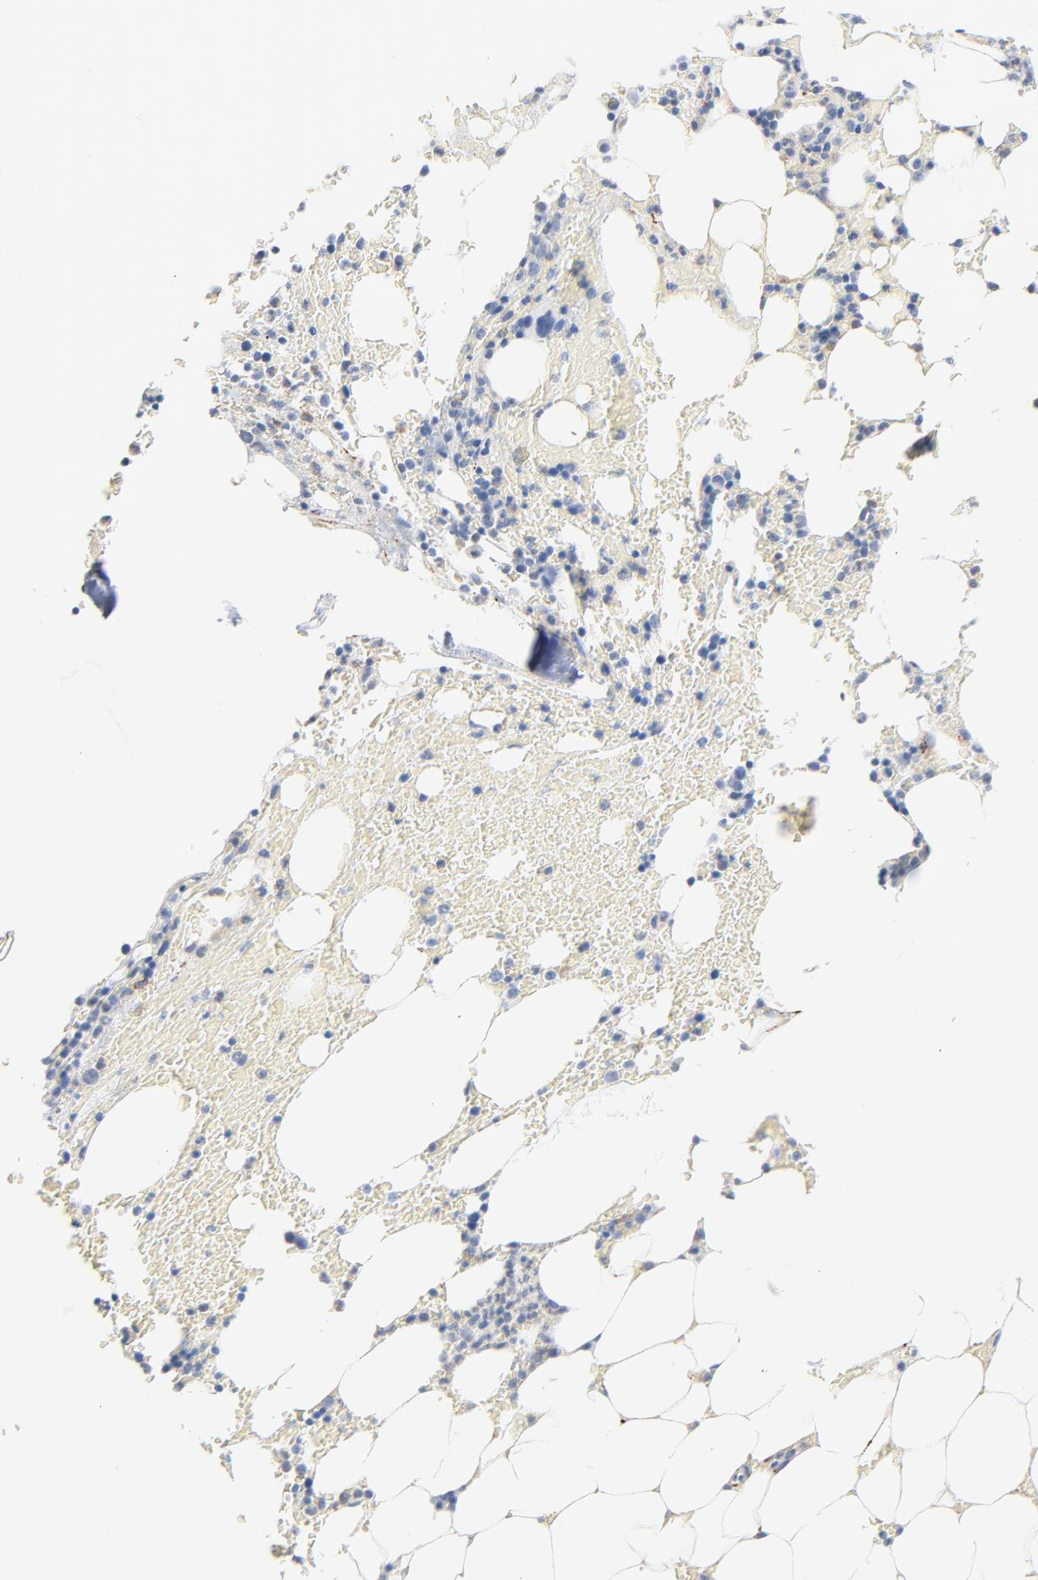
{"staining": {"intensity": "weak", "quantity": "<25%", "location": "cytoplasmic/membranous"}, "tissue": "bone marrow", "cell_type": "Hematopoietic cells", "image_type": "normal", "snomed": [{"axis": "morphology", "description": "Normal tissue, NOS"}, {"axis": "topography", "description": "Bone marrow"}], "caption": "Histopathology image shows no protein expression in hematopoietic cells of unremarkable bone marrow.", "gene": "IFT43", "patient": {"sex": "female", "age": 73}}